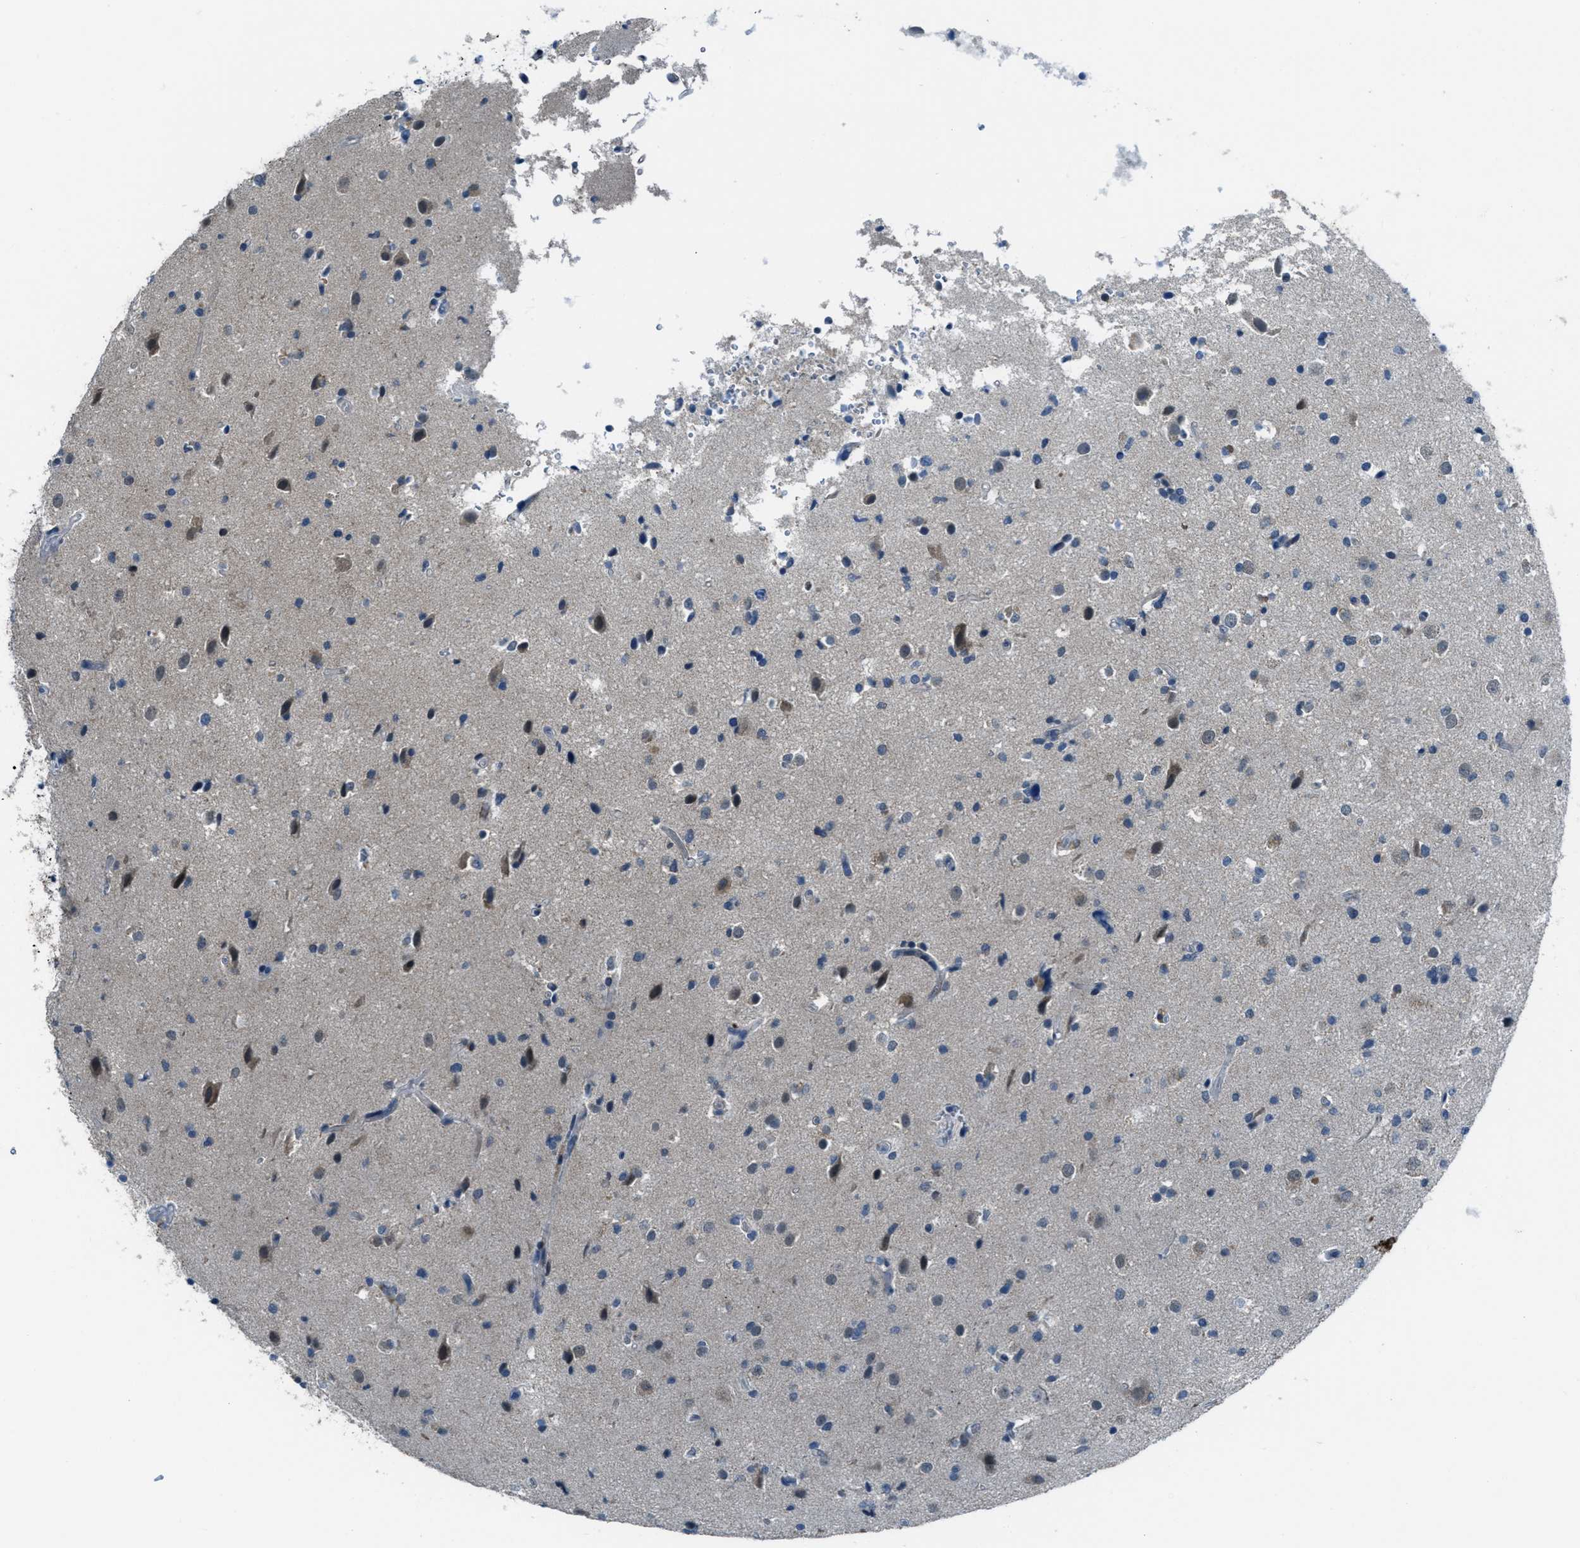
{"staining": {"intensity": "weak", "quantity": "<25%", "location": "cytoplasmic/membranous,nuclear"}, "tissue": "glioma", "cell_type": "Tumor cells", "image_type": "cancer", "snomed": [{"axis": "morphology", "description": "Glioma, malignant, High grade"}, {"axis": "topography", "description": "Brain"}], "caption": "DAB immunohistochemical staining of glioma exhibits no significant staining in tumor cells.", "gene": "CDON", "patient": {"sex": "male", "age": 33}}